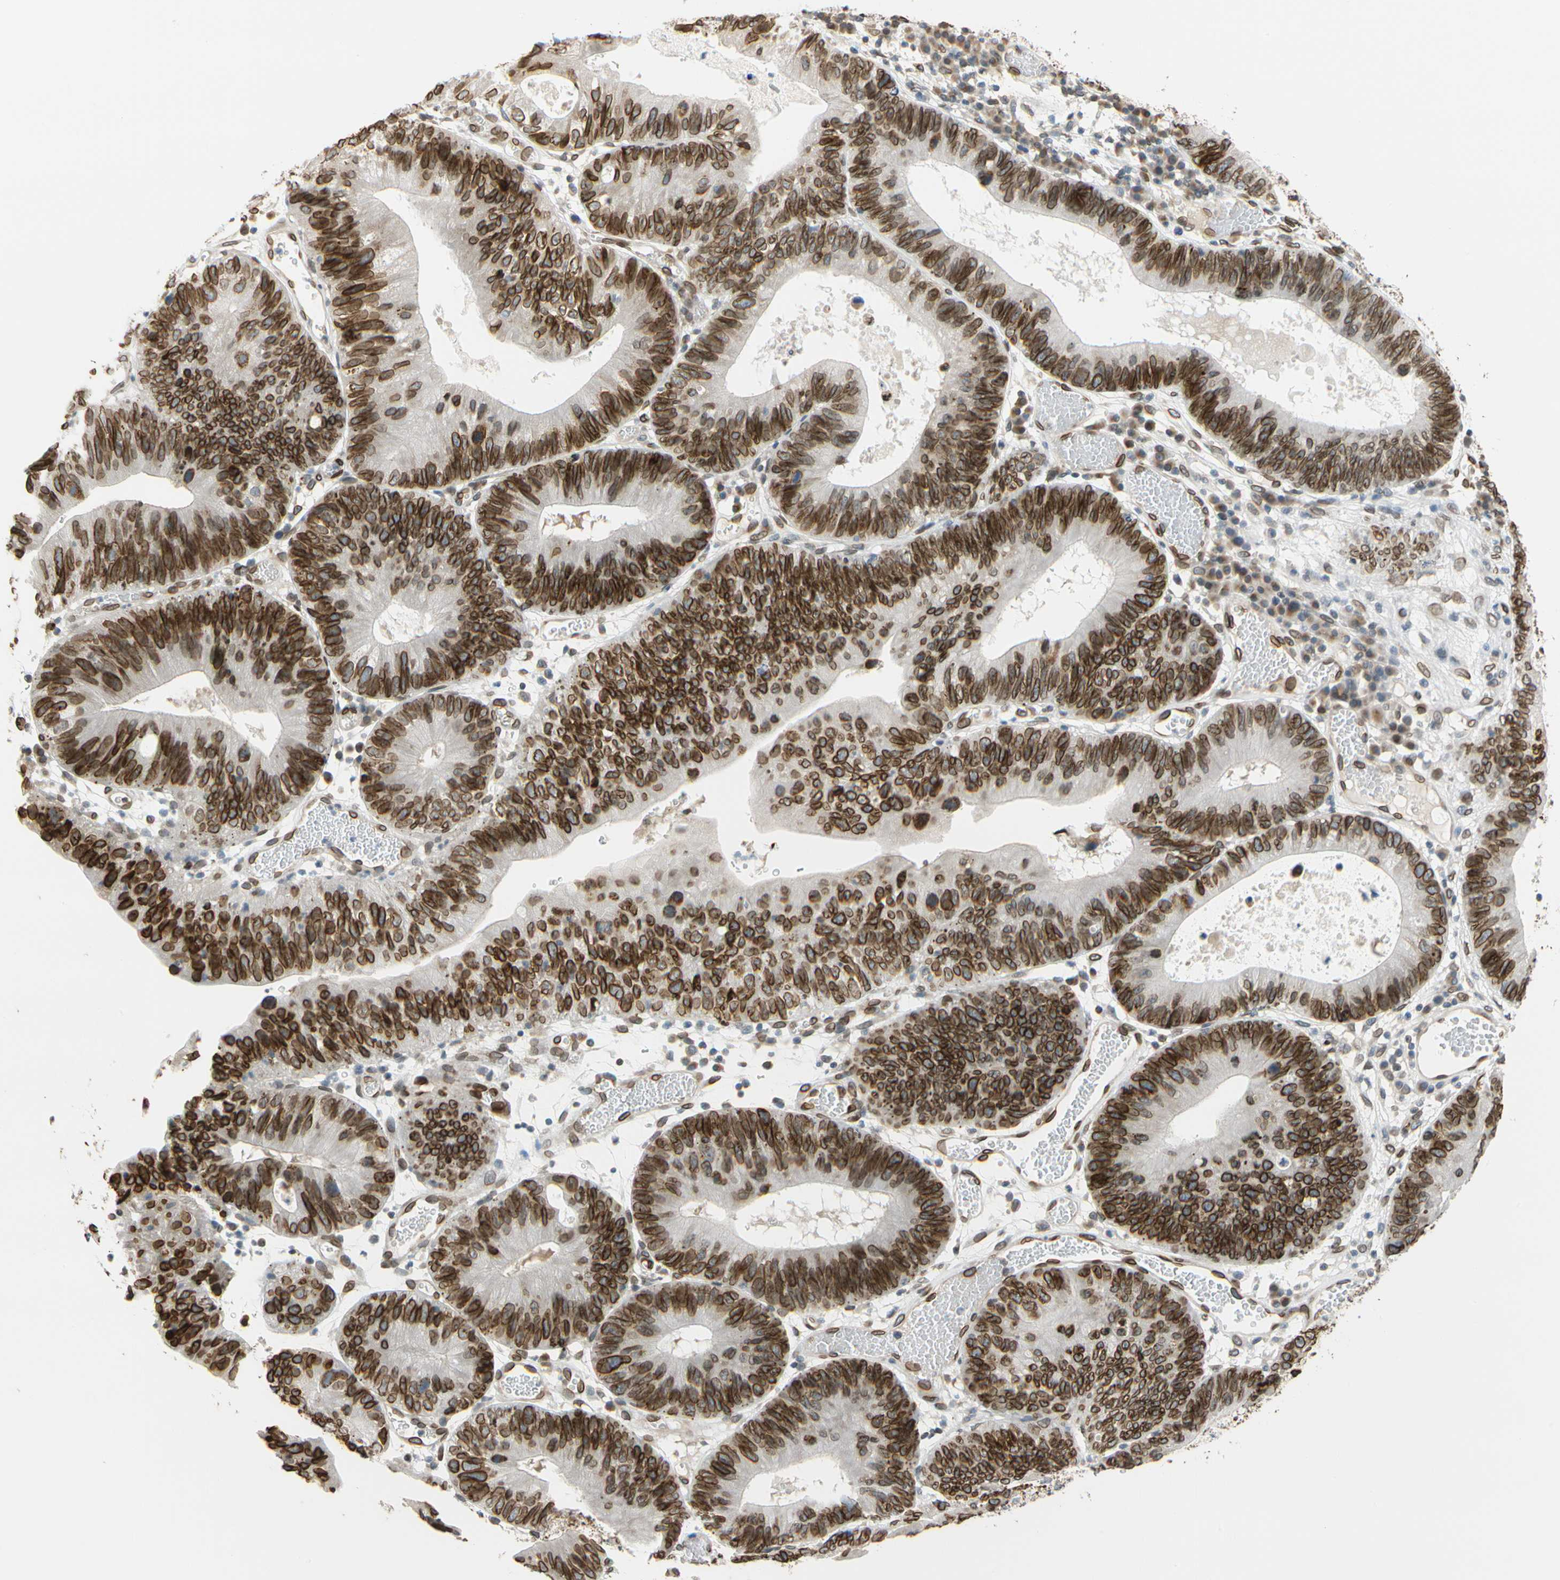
{"staining": {"intensity": "strong", "quantity": ">75%", "location": "cytoplasmic/membranous,nuclear"}, "tissue": "stomach cancer", "cell_type": "Tumor cells", "image_type": "cancer", "snomed": [{"axis": "morphology", "description": "Adenocarcinoma, NOS"}, {"axis": "topography", "description": "Stomach"}], "caption": "Immunohistochemistry (IHC) (DAB (3,3'-diaminobenzidine)) staining of stomach adenocarcinoma demonstrates strong cytoplasmic/membranous and nuclear protein expression in about >75% of tumor cells. Nuclei are stained in blue.", "gene": "SUN1", "patient": {"sex": "male", "age": 59}}